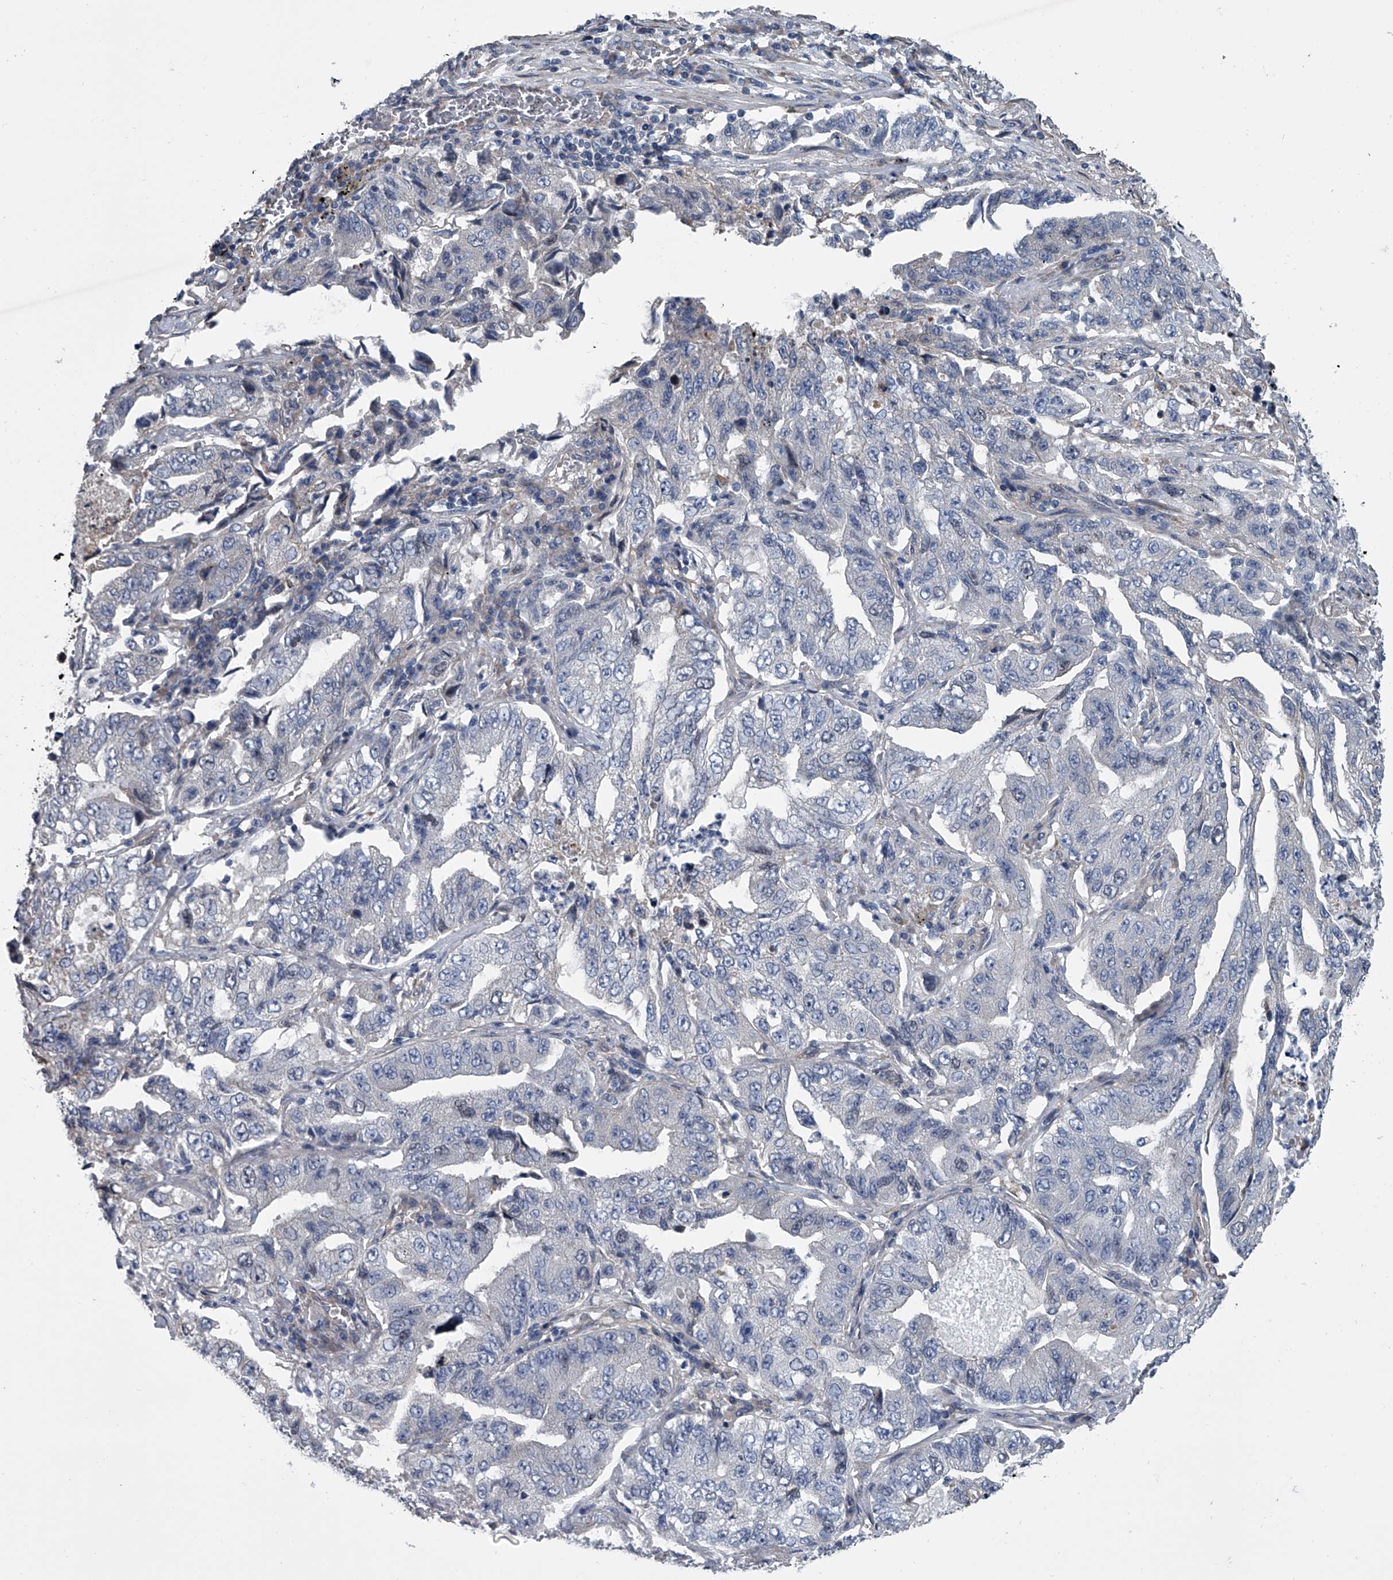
{"staining": {"intensity": "negative", "quantity": "none", "location": "none"}, "tissue": "lung cancer", "cell_type": "Tumor cells", "image_type": "cancer", "snomed": [{"axis": "morphology", "description": "Adenocarcinoma, NOS"}, {"axis": "topography", "description": "Lung"}], "caption": "This is a photomicrograph of immunohistochemistry staining of adenocarcinoma (lung), which shows no positivity in tumor cells.", "gene": "ABCG1", "patient": {"sex": "female", "age": 51}}